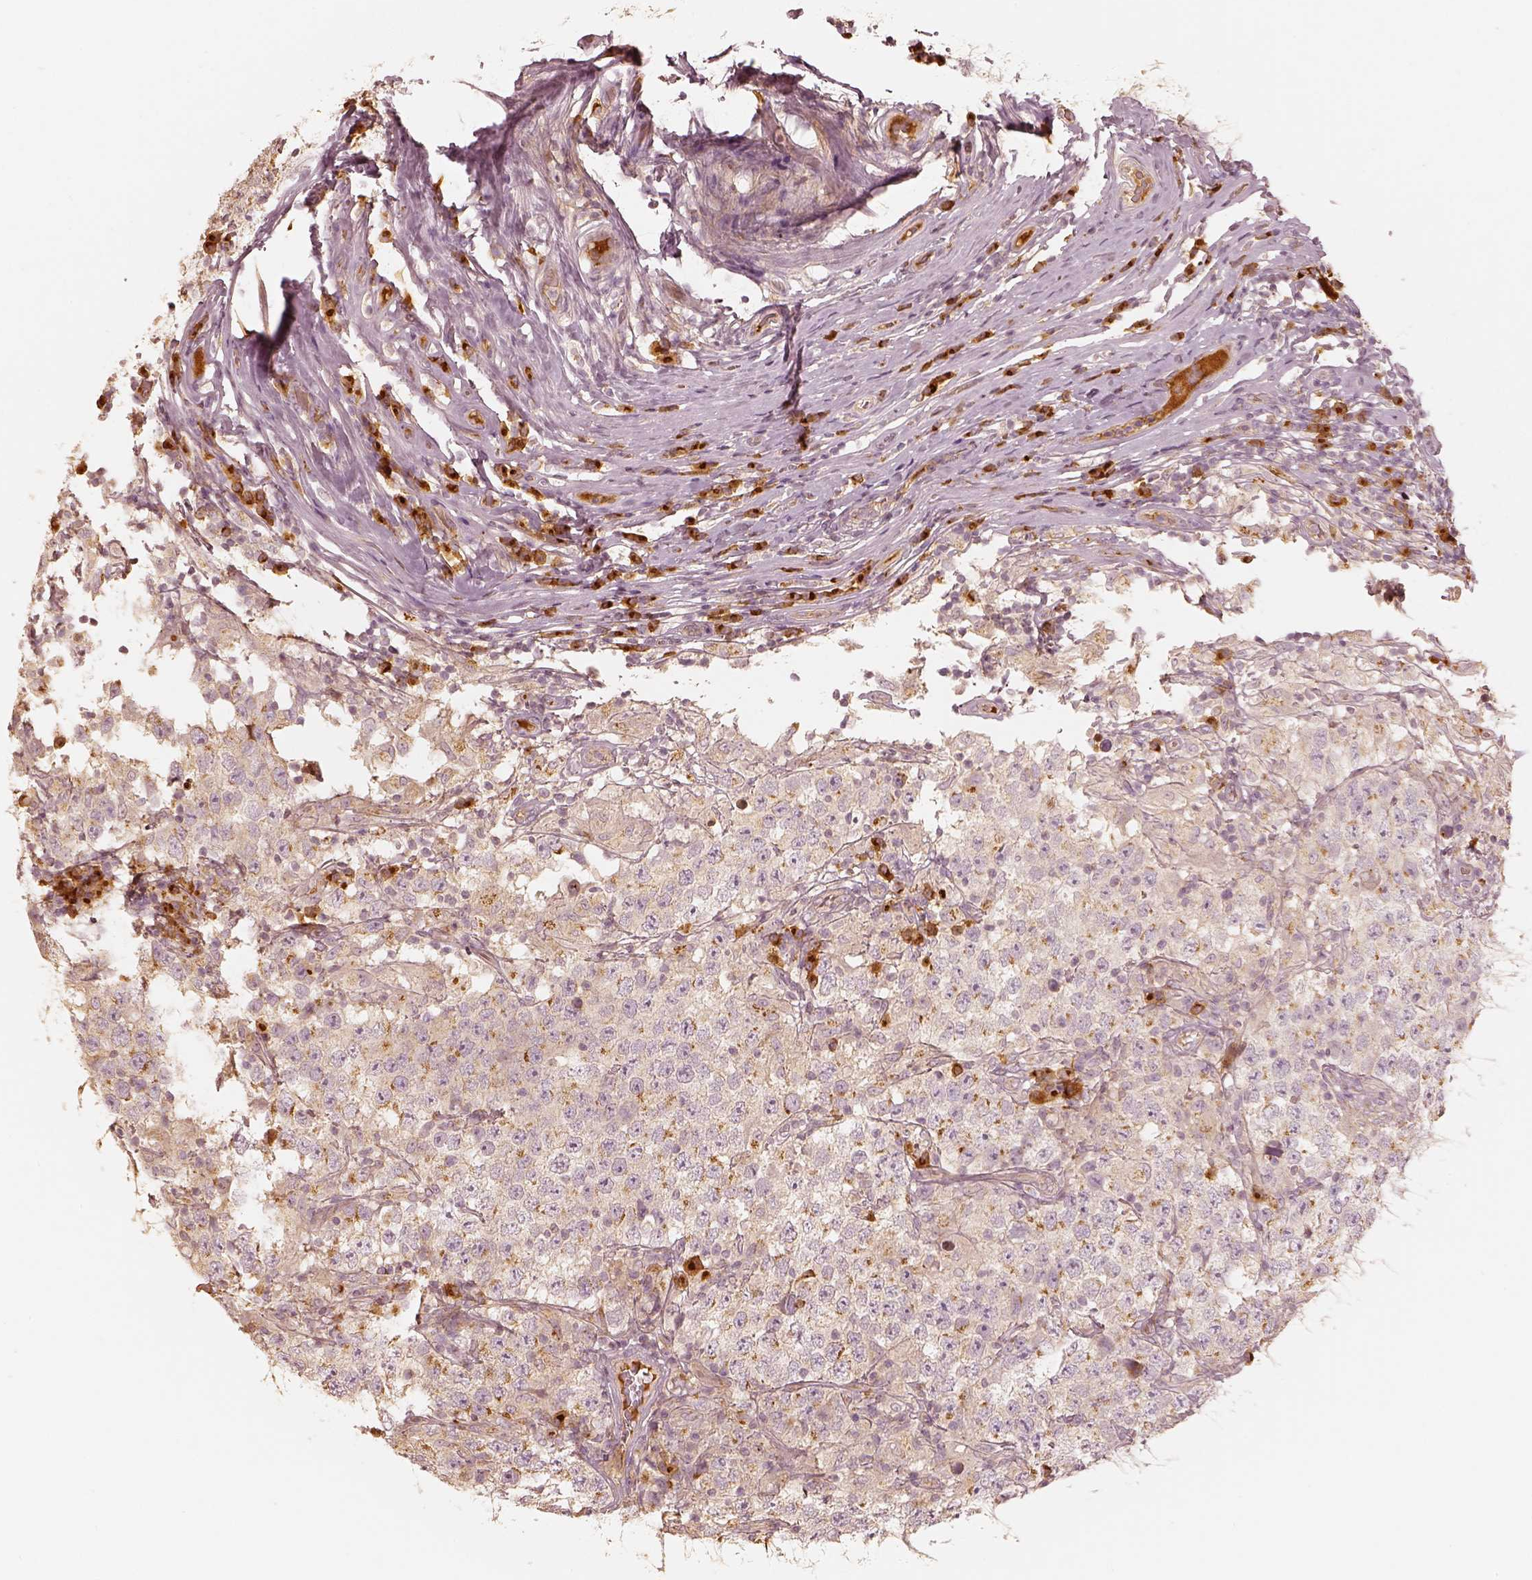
{"staining": {"intensity": "weak", "quantity": "<25%", "location": "cytoplasmic/membranous"}, "tissue": "testis cancer", "cell_type": "Tumor cells", "image_type": "cancer", "snomed": [{"axis": "morphology", "description": "Seminoma, NOS"}, {"axis": "morphology", "description": "Carcinoma, Embryonal, NOS"}, {"axis": "topography", "description": "Testis"}], "caption": "The immunohistochemistry image has no significant expression in tumor cells of testis cancer (embryonal carcinoma) tissue.", "gene": "GORASP2", "patient": {"sex": "male", "age": 41}}